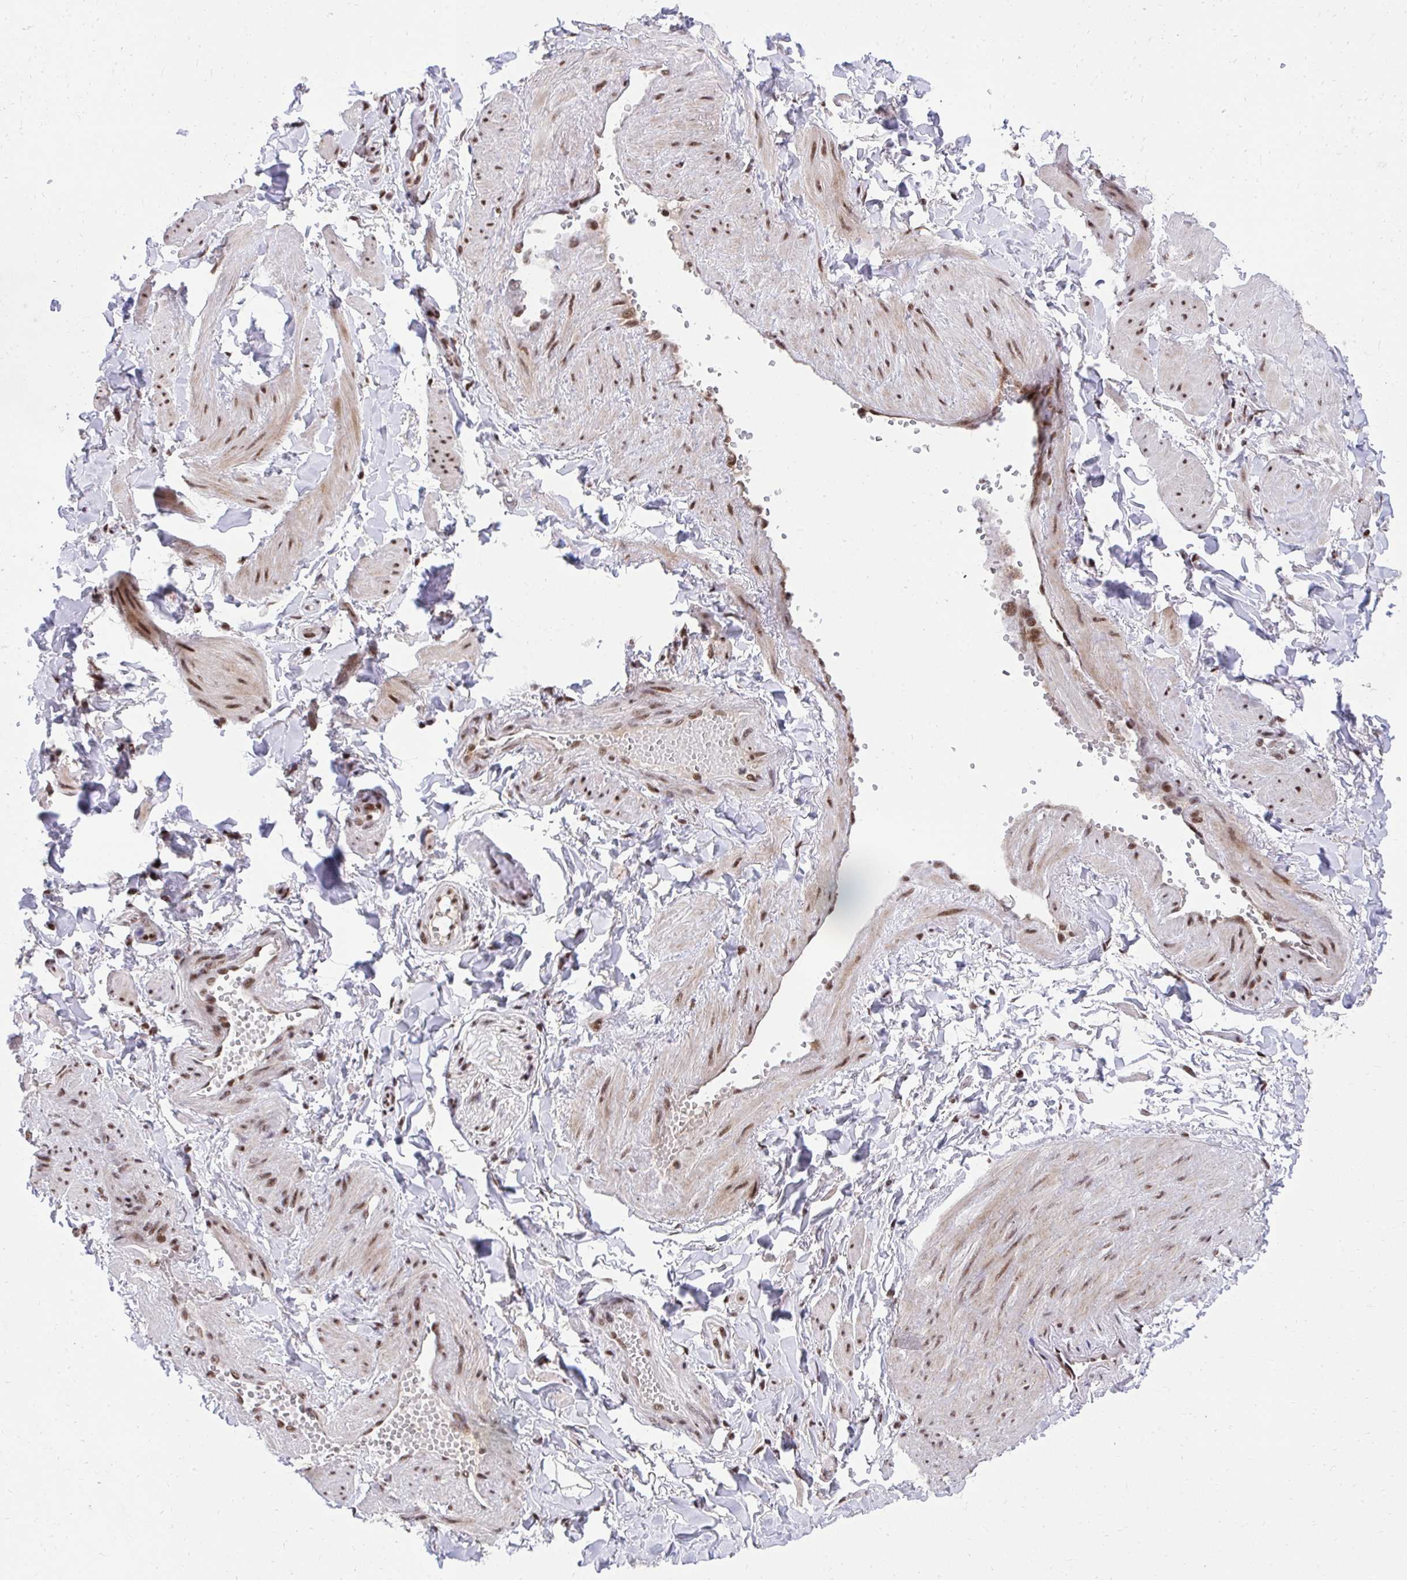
{"staining": {"intensity": "negative", "quantity": "none", "location": "none"}, "tissue": "adipose tissue", "cell_type": "Adipocytes", "image_type": "normal", "snomed": [{"axis": "morphology", "description": "Normal tissue, NOS"}, {"axis": "topography", "description": "Epididymis"}, {"axis": "topography", "description": "Peripheral nerve tissue"}], "caption": "A micrograph of adipose tissue stained for a protein demonstrates no brown staining in adipocytes.", "gene": "SYNE4", "patient": {"sex": "male", "age": 32}}